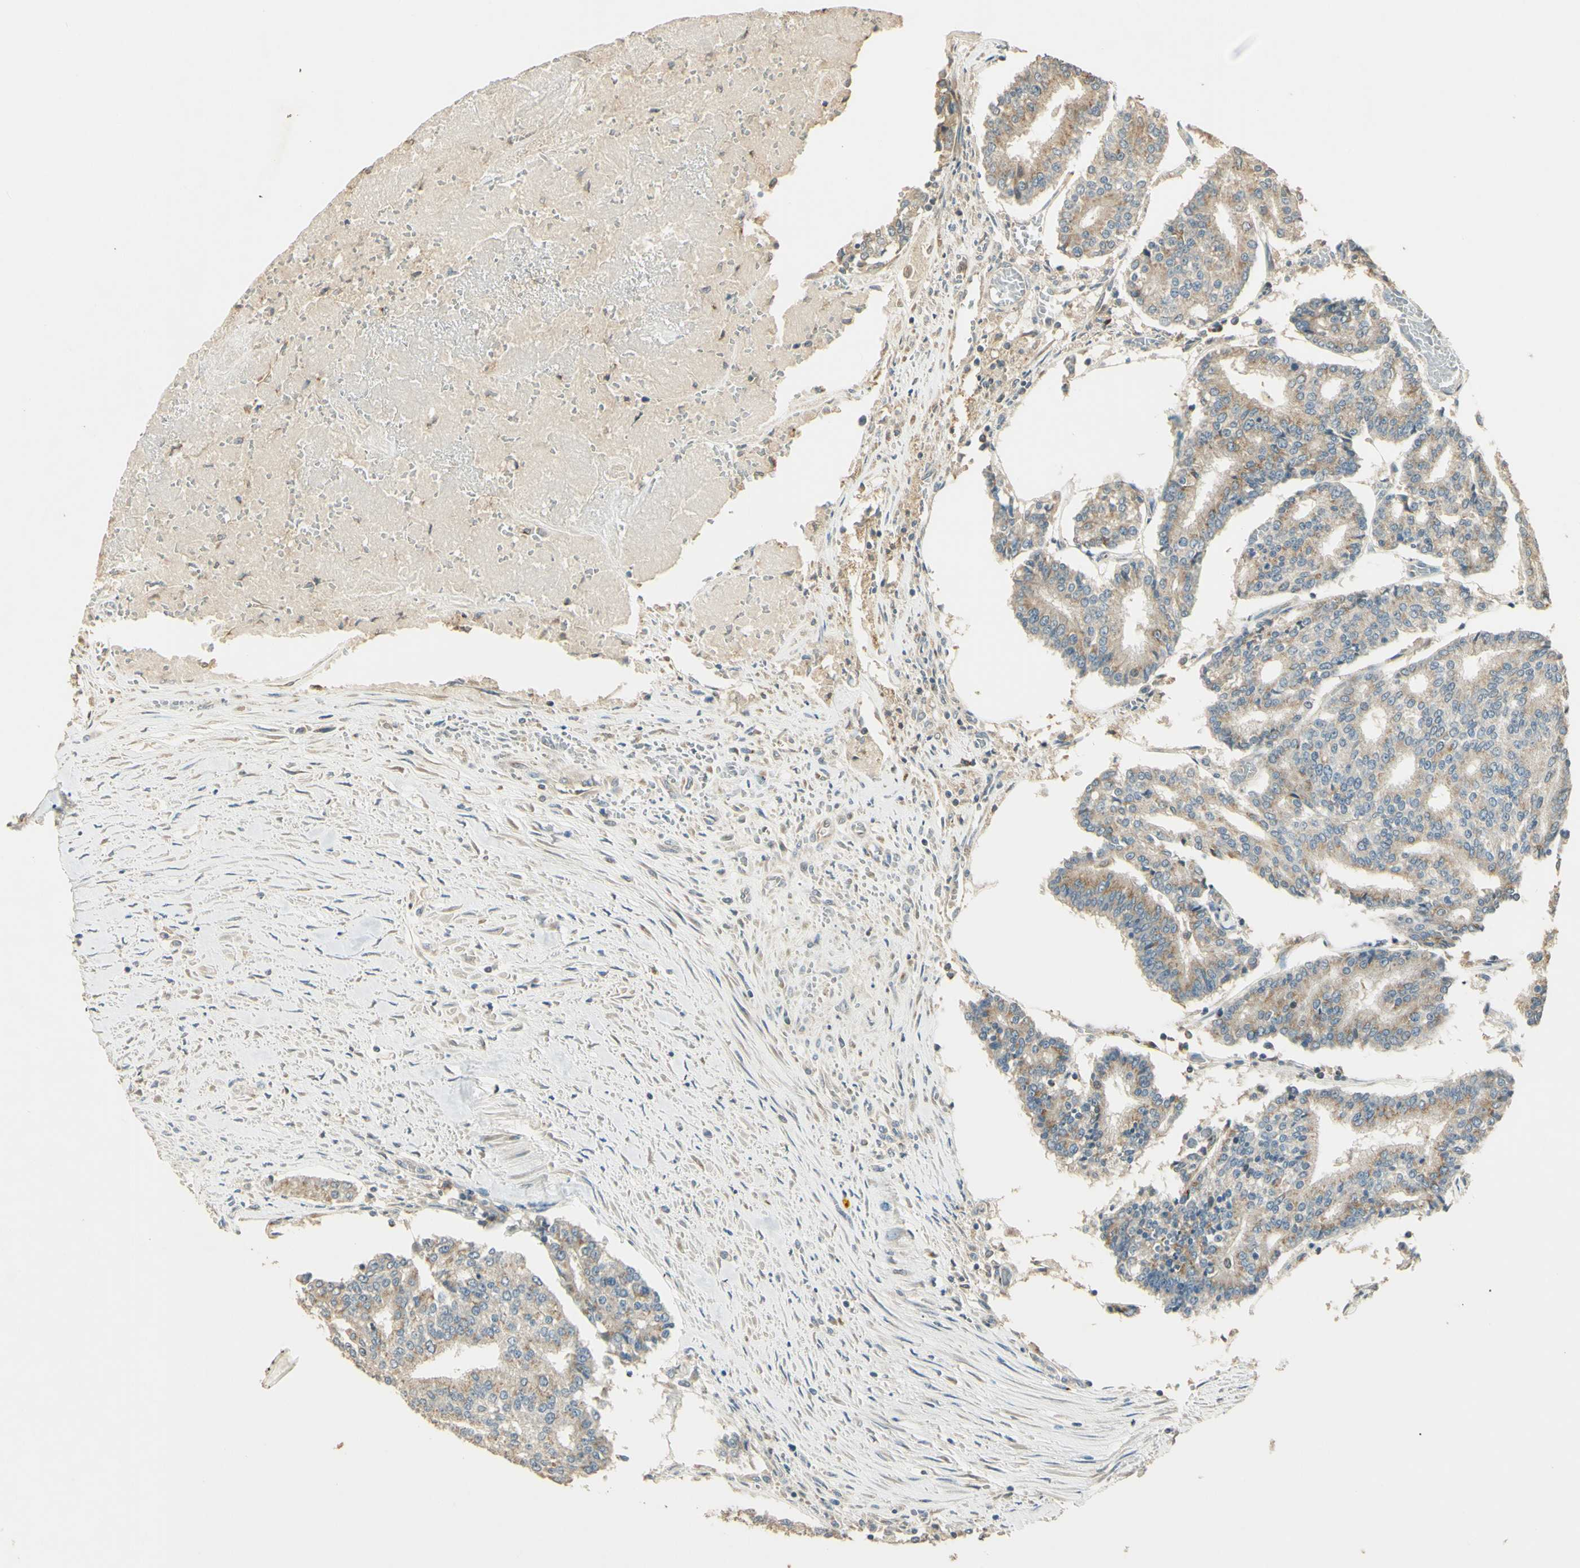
{"staining": {"intensity": "weak", "quantity": ">75%", "location": "cytoplasmic/membranous"}, "tissue": "prostate cancer", "cell_type": "Tumor cells", "image_type": "cancer", "snomed": [{"axis": "morphology", "description": "Adenocarcinoma, High grade"}, {"axis": "topography", "description": "Prostate"}], "caption": "Prostate high-grade adenocarcinoma was stained to show a protein in brown. There is low levels of weak cytoplasmic/membranous positivity in about >75% of tumor cells. The protein of interest is shown in brown color, while the nuclei are stained blue.", "gene": "UXS1", "patient": {"sex": "male", "age": 55}}